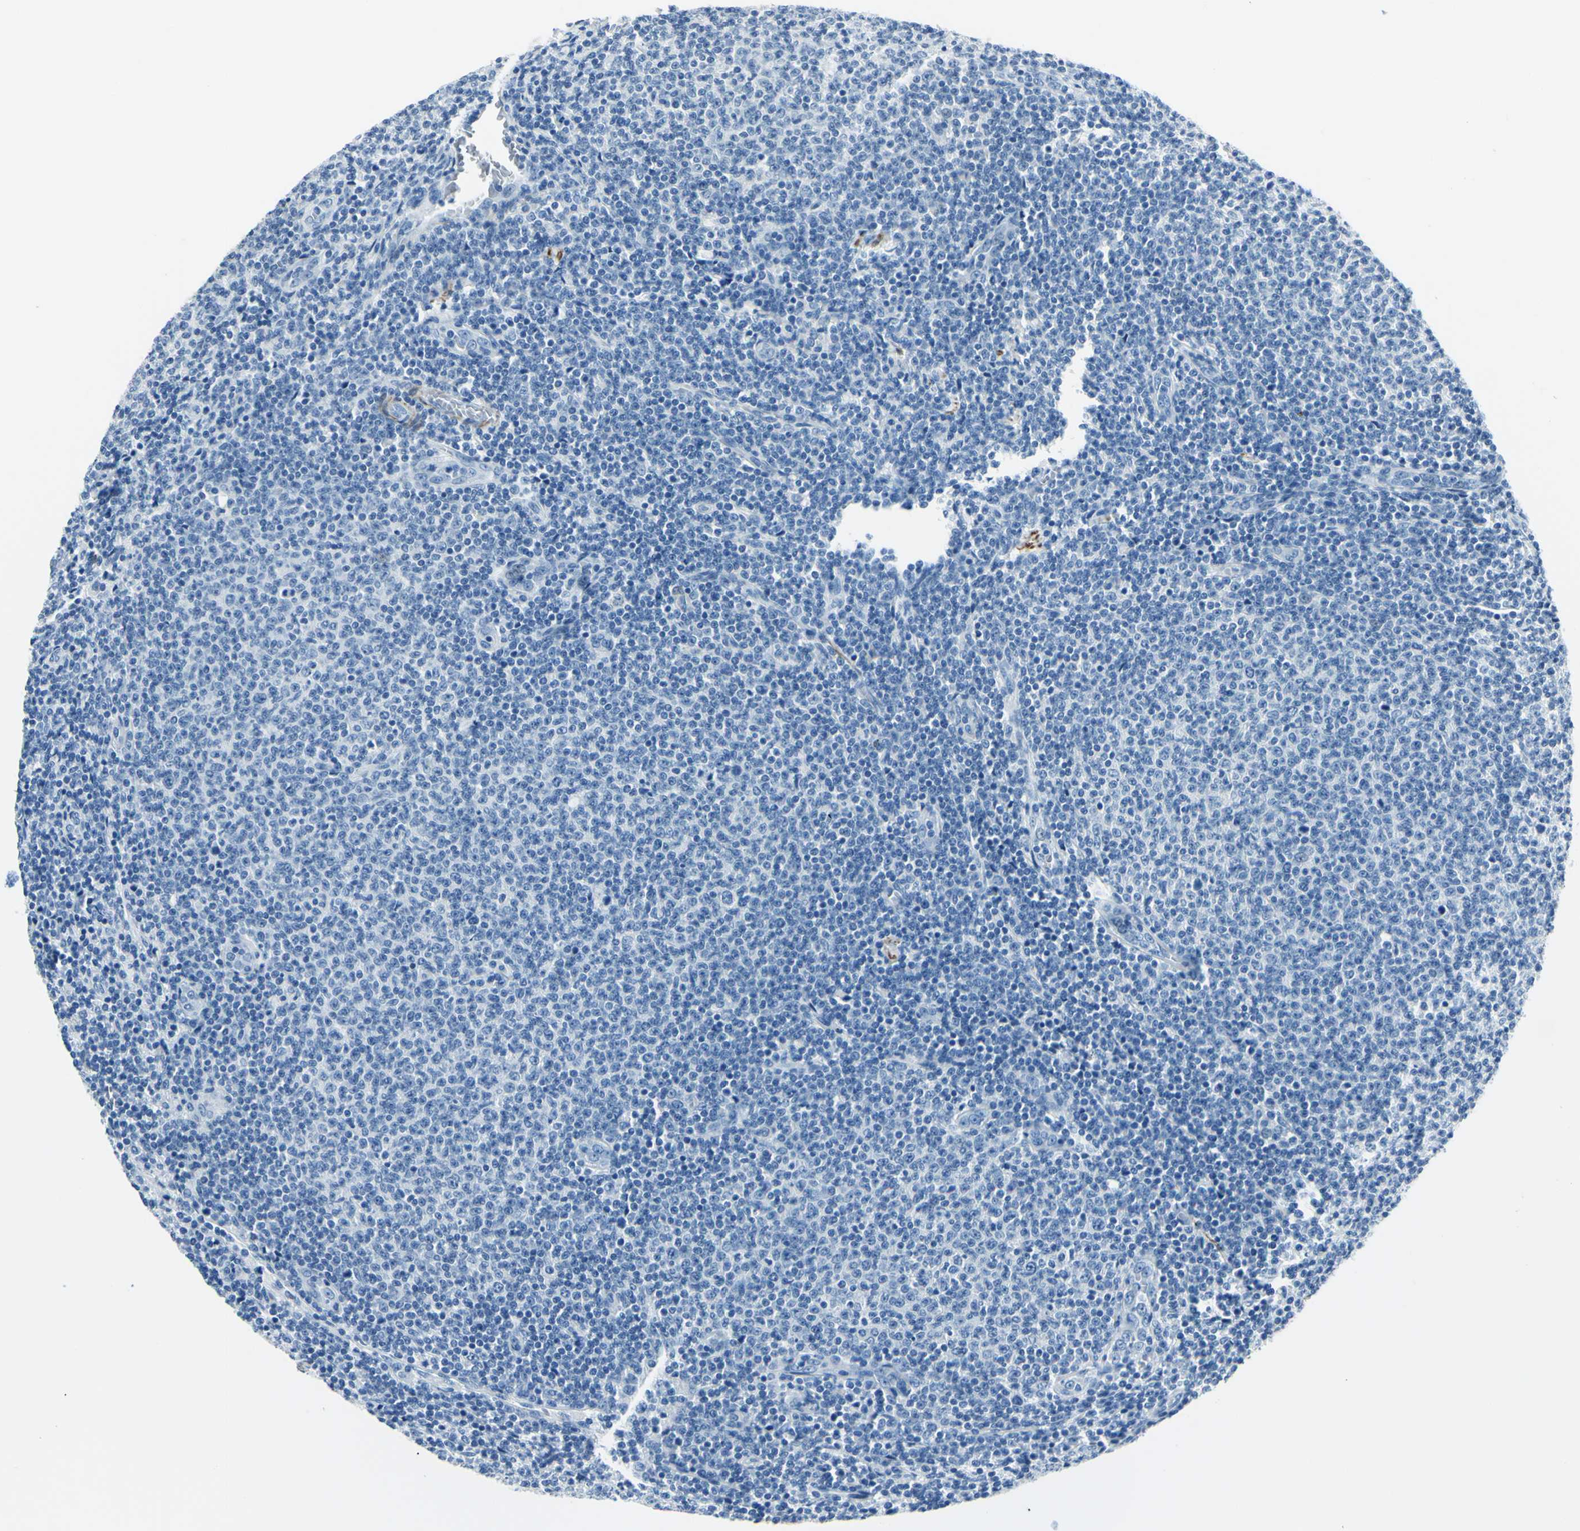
{"staining": {"intensity": "negative", "quantity": "none", "location": "none"}, "tissue": "lymphoma", "cell_type": "Tumor cells", "image_type": "cancer", "snomed": [{"axis": "morphology", "description": "Malignant lymphoma, non-Hodgkin's type, Low grade"}, {"axis": "topography", "description": "Lymph node"}], "caption": "This is a image of immunohistochemistry (IHC) staining of lymphoma, which shows no positivity in tumor cells. The staining is performed using DAB brown chromogen with nuclei counter-stained in using hematoxylin.", "gene": "CDH15", "patient": {"sex": "male", "age": 66}}